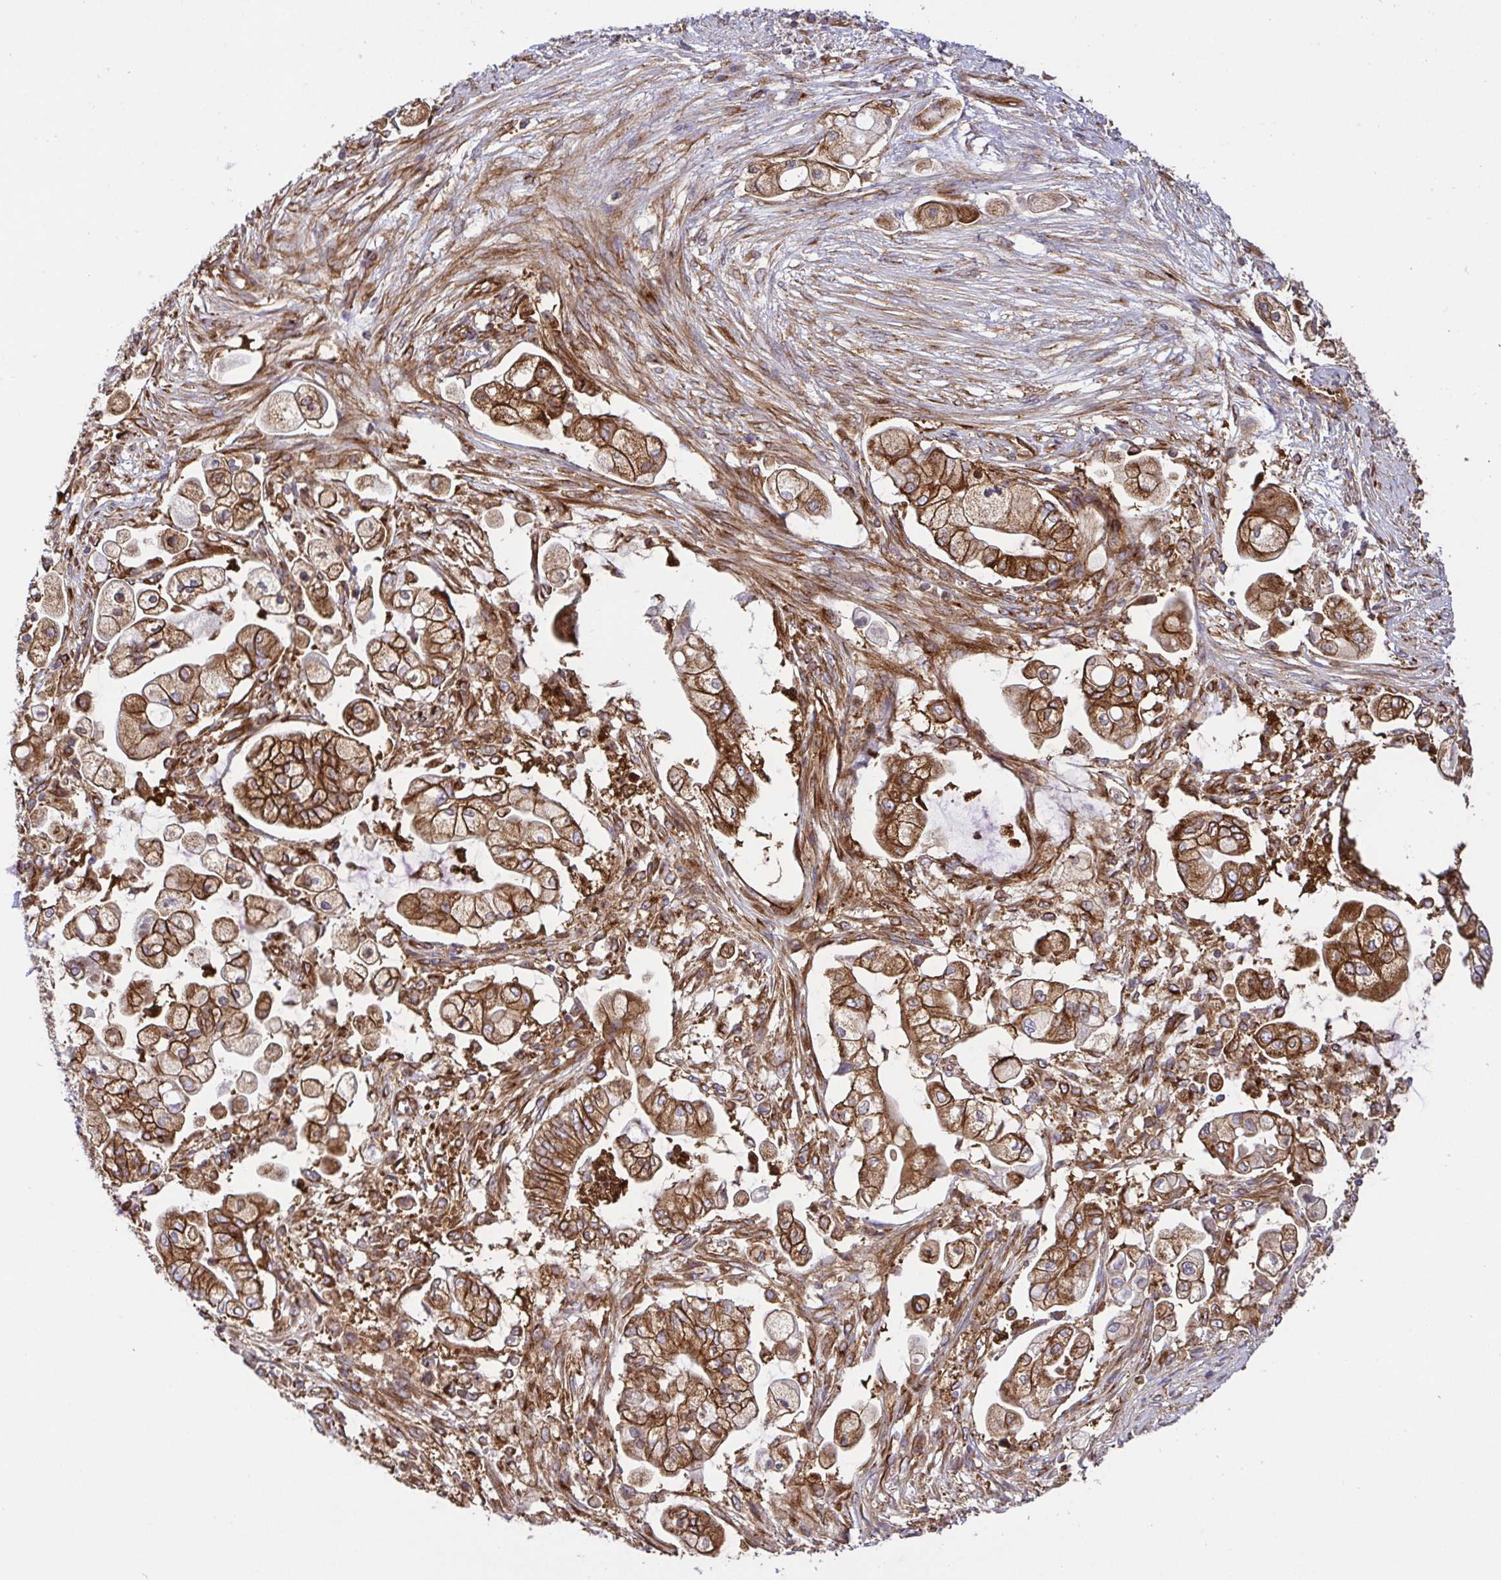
{"staining": {"intensity": "strong", "quantity": ">75%", "location": "cytoplasmic/membranous"}, "tissue": "pancreatic cancer", "cell_type": "Tumor cells", "image_type": "cancer", "snomed": [{"axis": "morphology", "description": "Adenocarcinoma, NOS"}, {"axis": "topography", "description": "Pancreas"}], "caption": "Human adenocarcinoma (pancreatic) stained for a protein (brown) demonstrates strong cytoplasmic/membranous positive positivity in about >75% of tumor cells.", "gene": "KIF5B", "patient": {"sex": "female", "age": 69}}